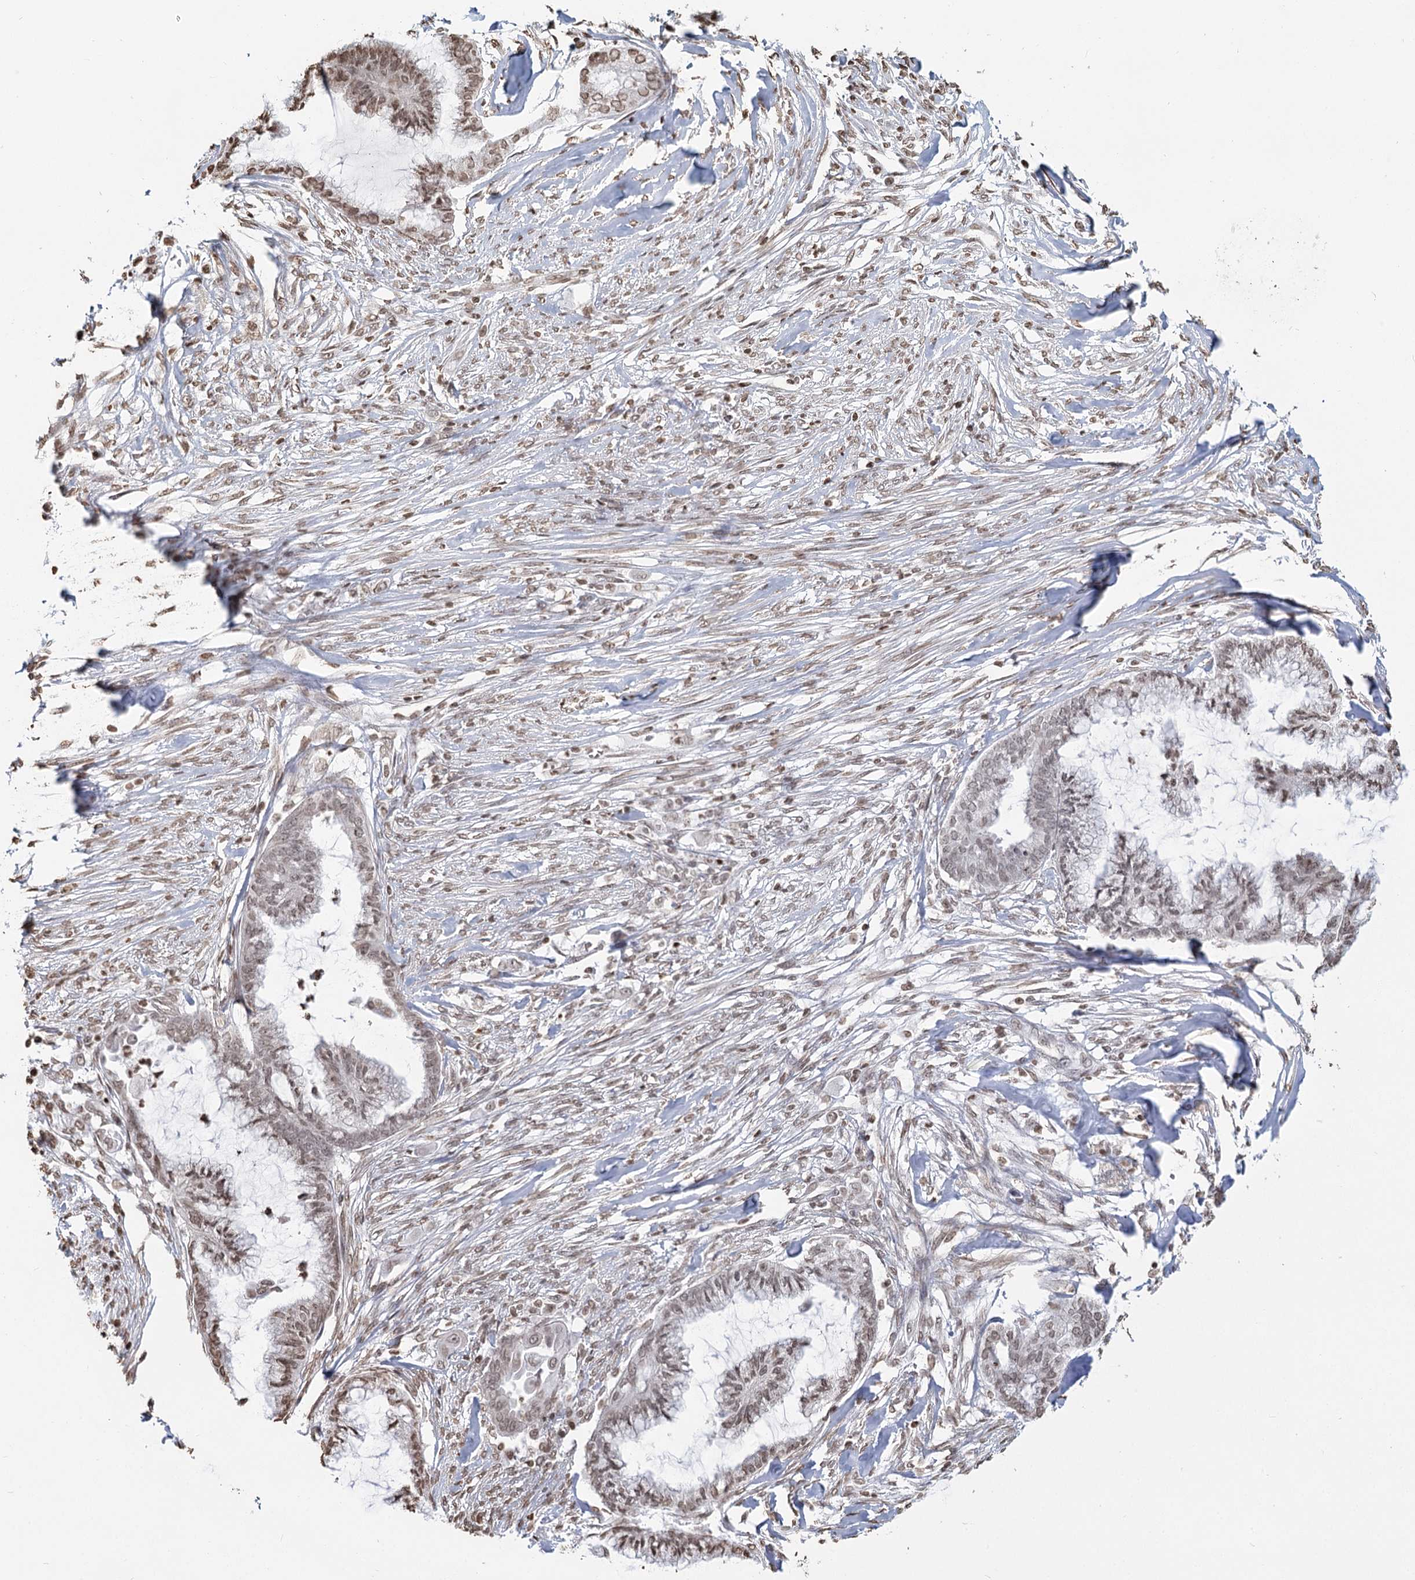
{"staining": {"intensity": "weak", "quantity": "25%-75%", "location": "nuclear"}, "tissue": "endometrial cancer", "cell_type": "Tumor cells", "image_type": "cancer", "snomed": [{"axis": "morphology", "description": "Adenocarcinoma, NOS"}, {"axis": "topography", "description": "Endometrium"}], "caption": "High-power microscopy captured an immunohistochemistry (IHC) image of endometrial cancer (adenocarcinoma), revealing weak nuclear positivity in about 25%-75% of tumor cells.", "gene": "FAM13A", "patient": {"sex": "female", "age": 86}}